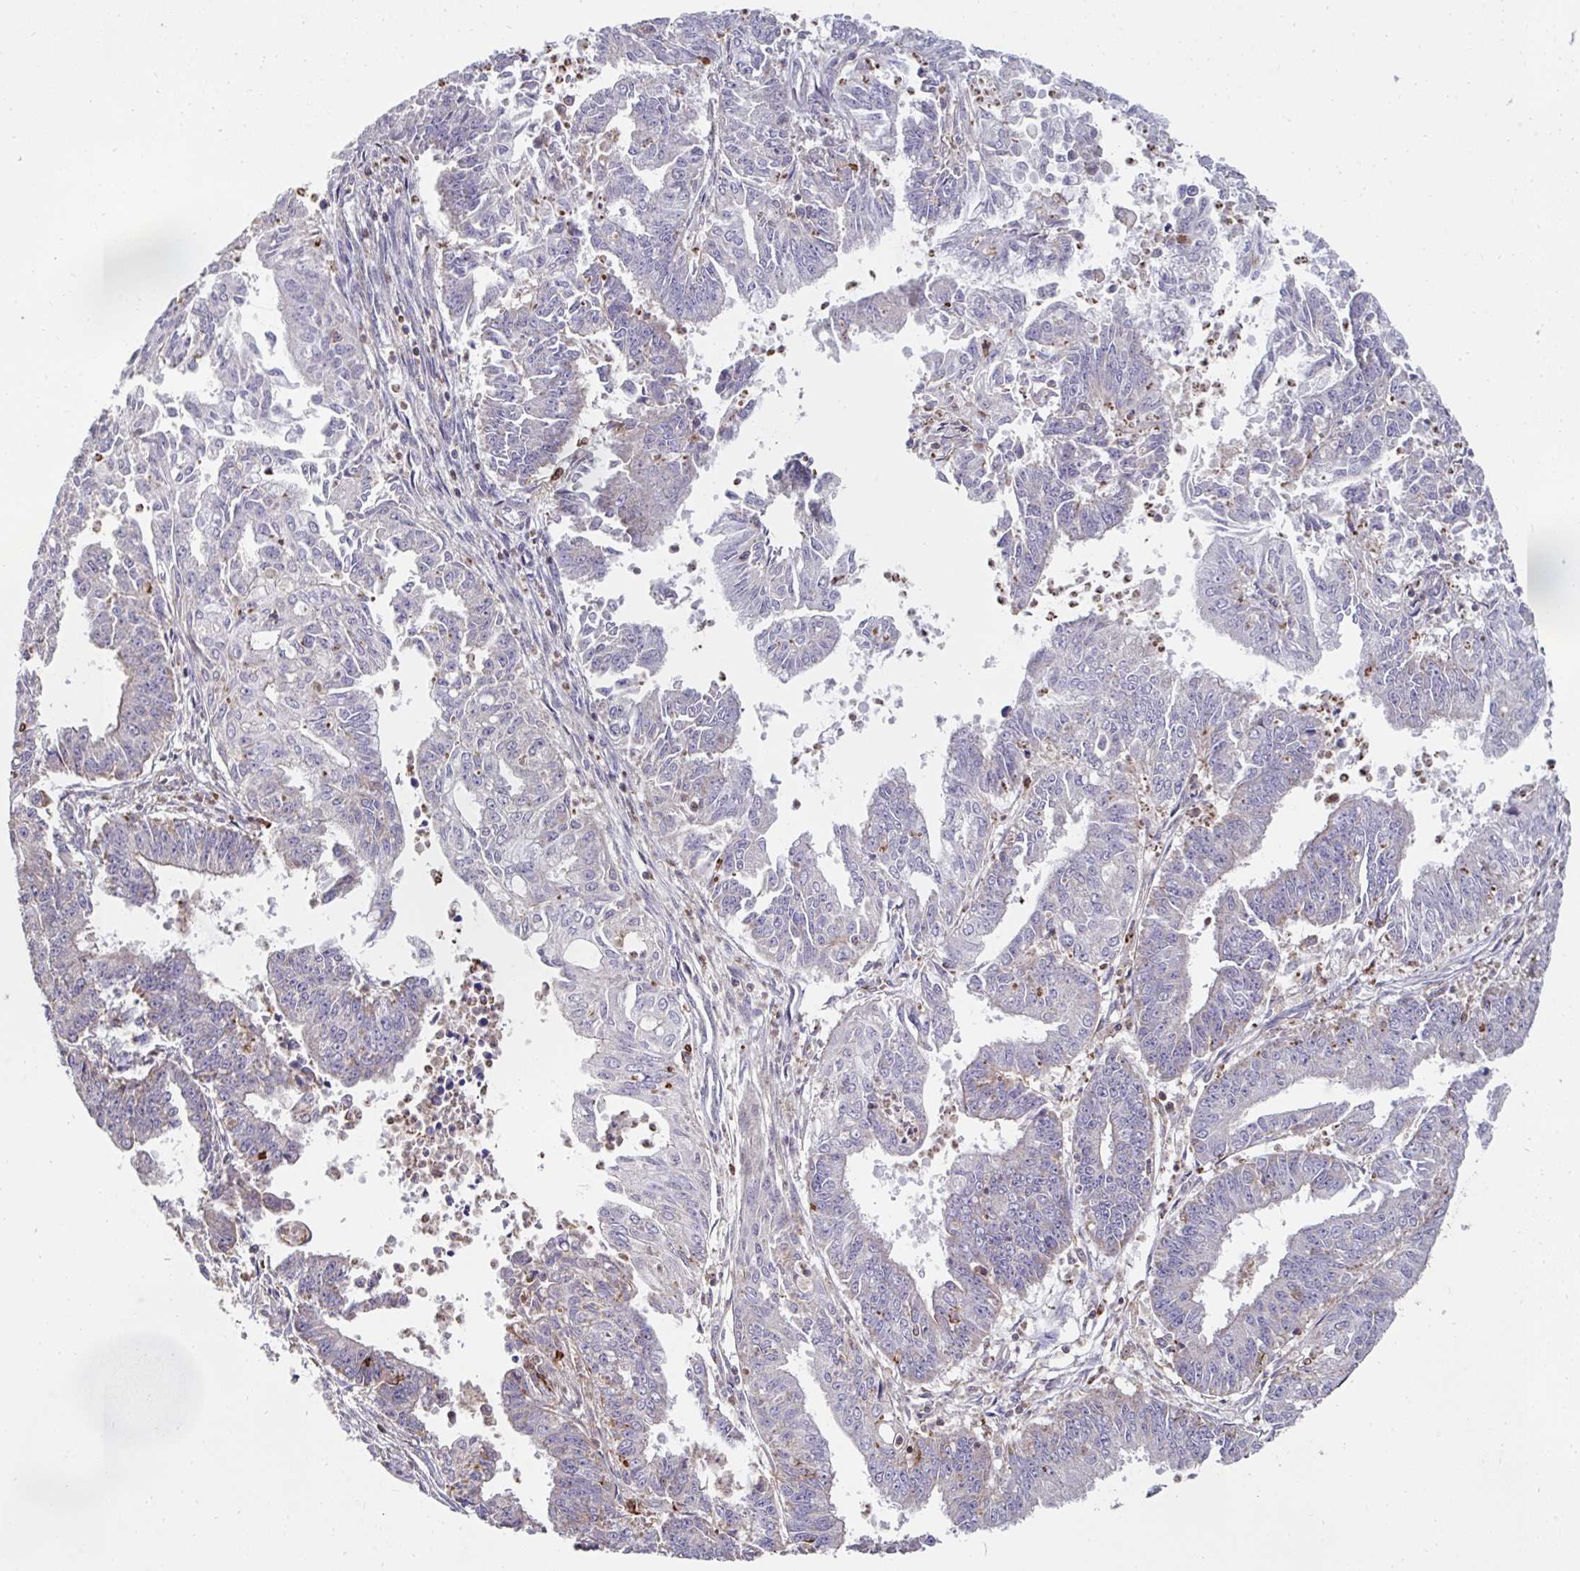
{"staining": {"intensity": "moderate", "quantity": "<25%", "location": "cytoplasmic/membranous"}, "tissue": "endometrial cancer", "cell_type": "Tumor cells", "image_type": "cancer", "snomed": [{"axis": "morphology", "description": "Adenocarcinoma, NOS"}, {"axis": "topography", "description": "Endometrium"}], "caption": "Protein analysis of endometrial cancer (adenocarcinoma) tissue reveals moderate cytoplasmic/membranous positivity in about <25% of tumor cells. The protein is shown in brown color, while the nuclei are stained blue.", "gene": "DZANK1", "patient": {"sex": "female", "age": 73}}